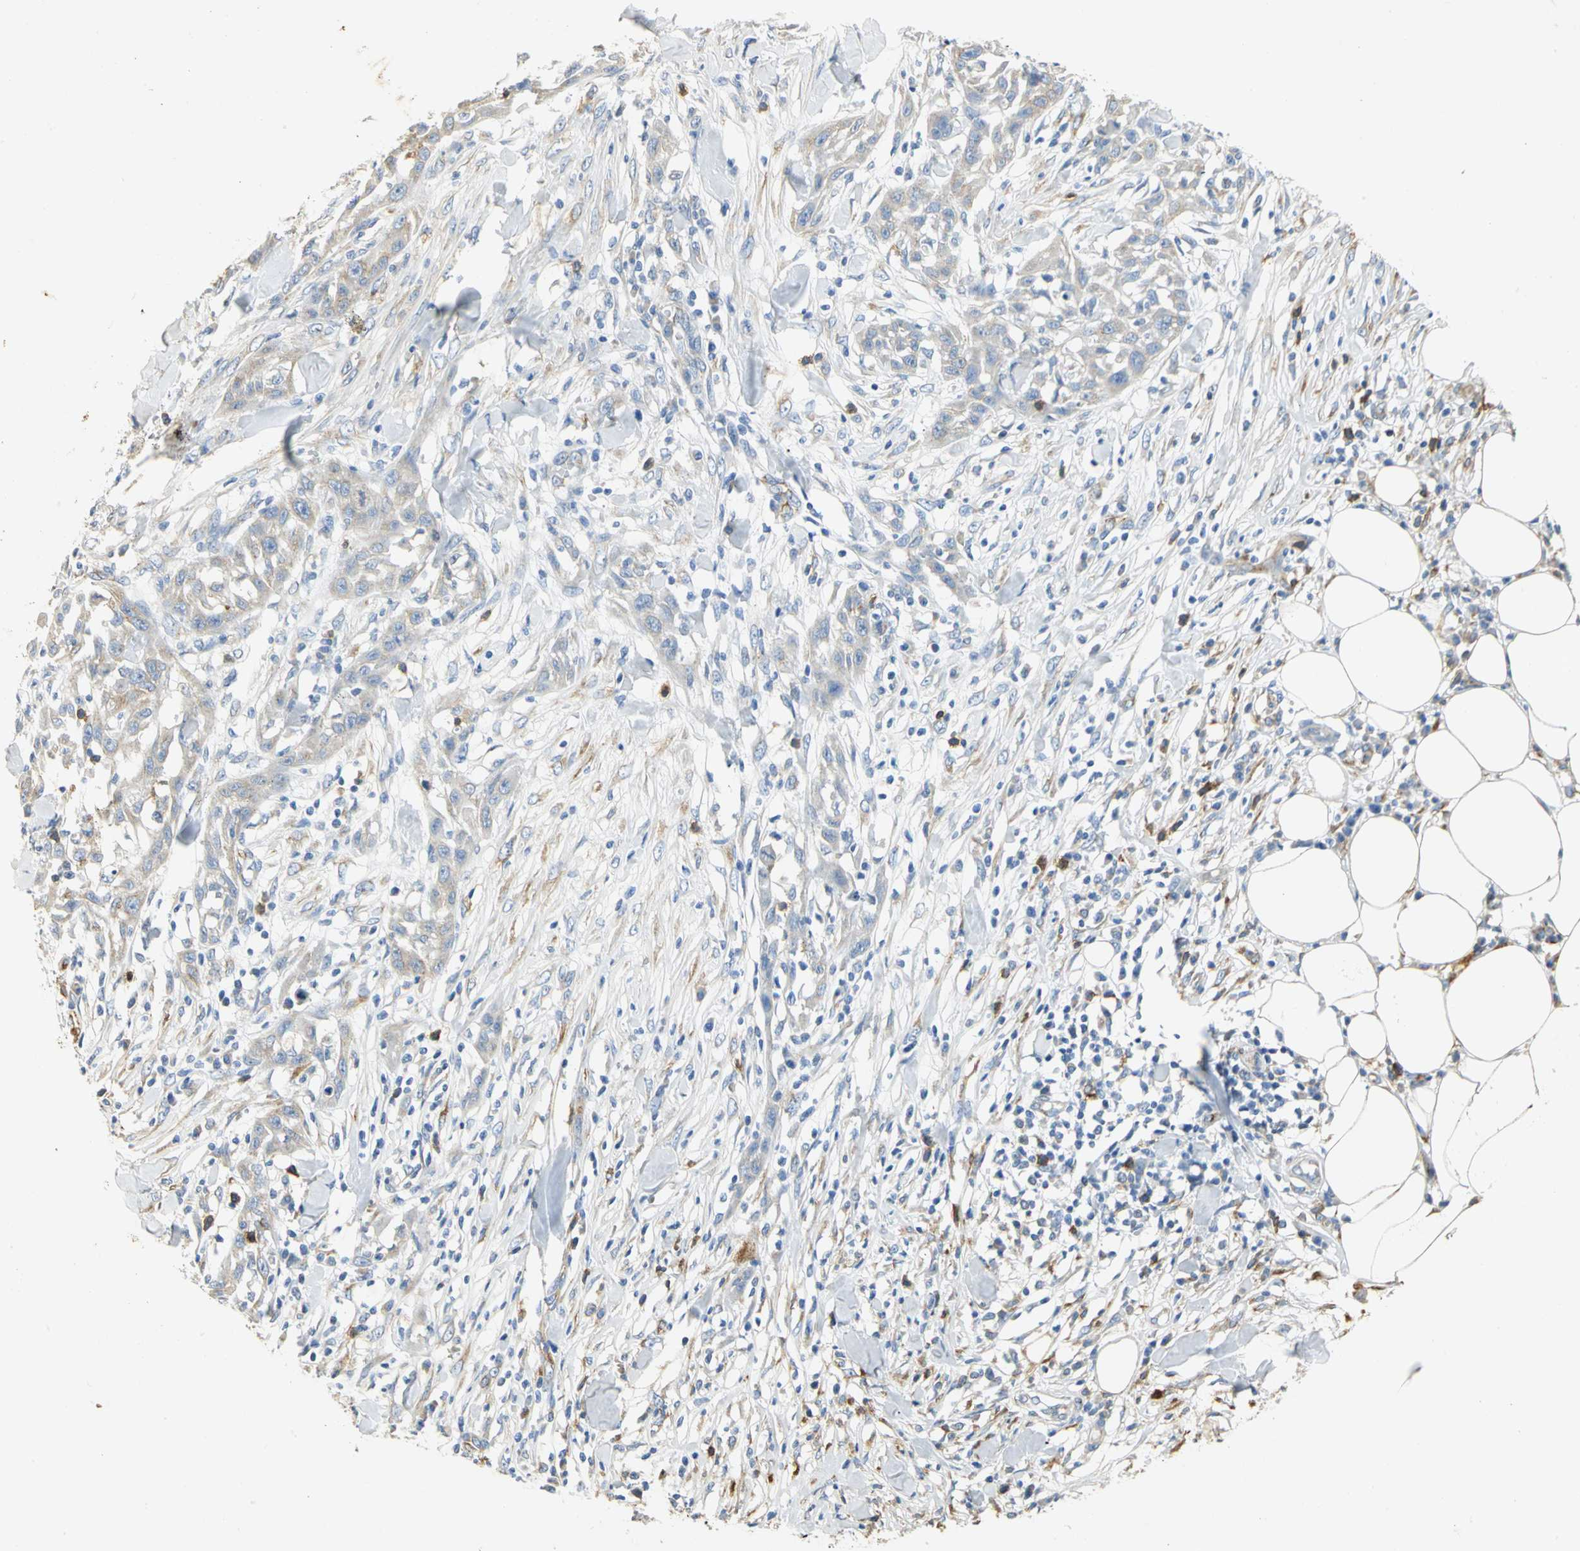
{"staining": {"intensity": "weak", "quantity": "<25%", "location": "cytoplasmic/membranous"}, "tissue": "skin cancer", "cell_type": "Tumor cells", "image_type": "cancer", "snomed": [{"axis": "morphology", "description": "Squamous cell carcinoma, NOS"}, {"axis": "topography", "description": "Skin"}], "caption": "The immunohistochemistry (IHC) image has no significant staining in tumor cells of skin squamous cell carcinoma tissue.", "gene": "GNRH2", "patient": {"sex": "male", "age": 24}}